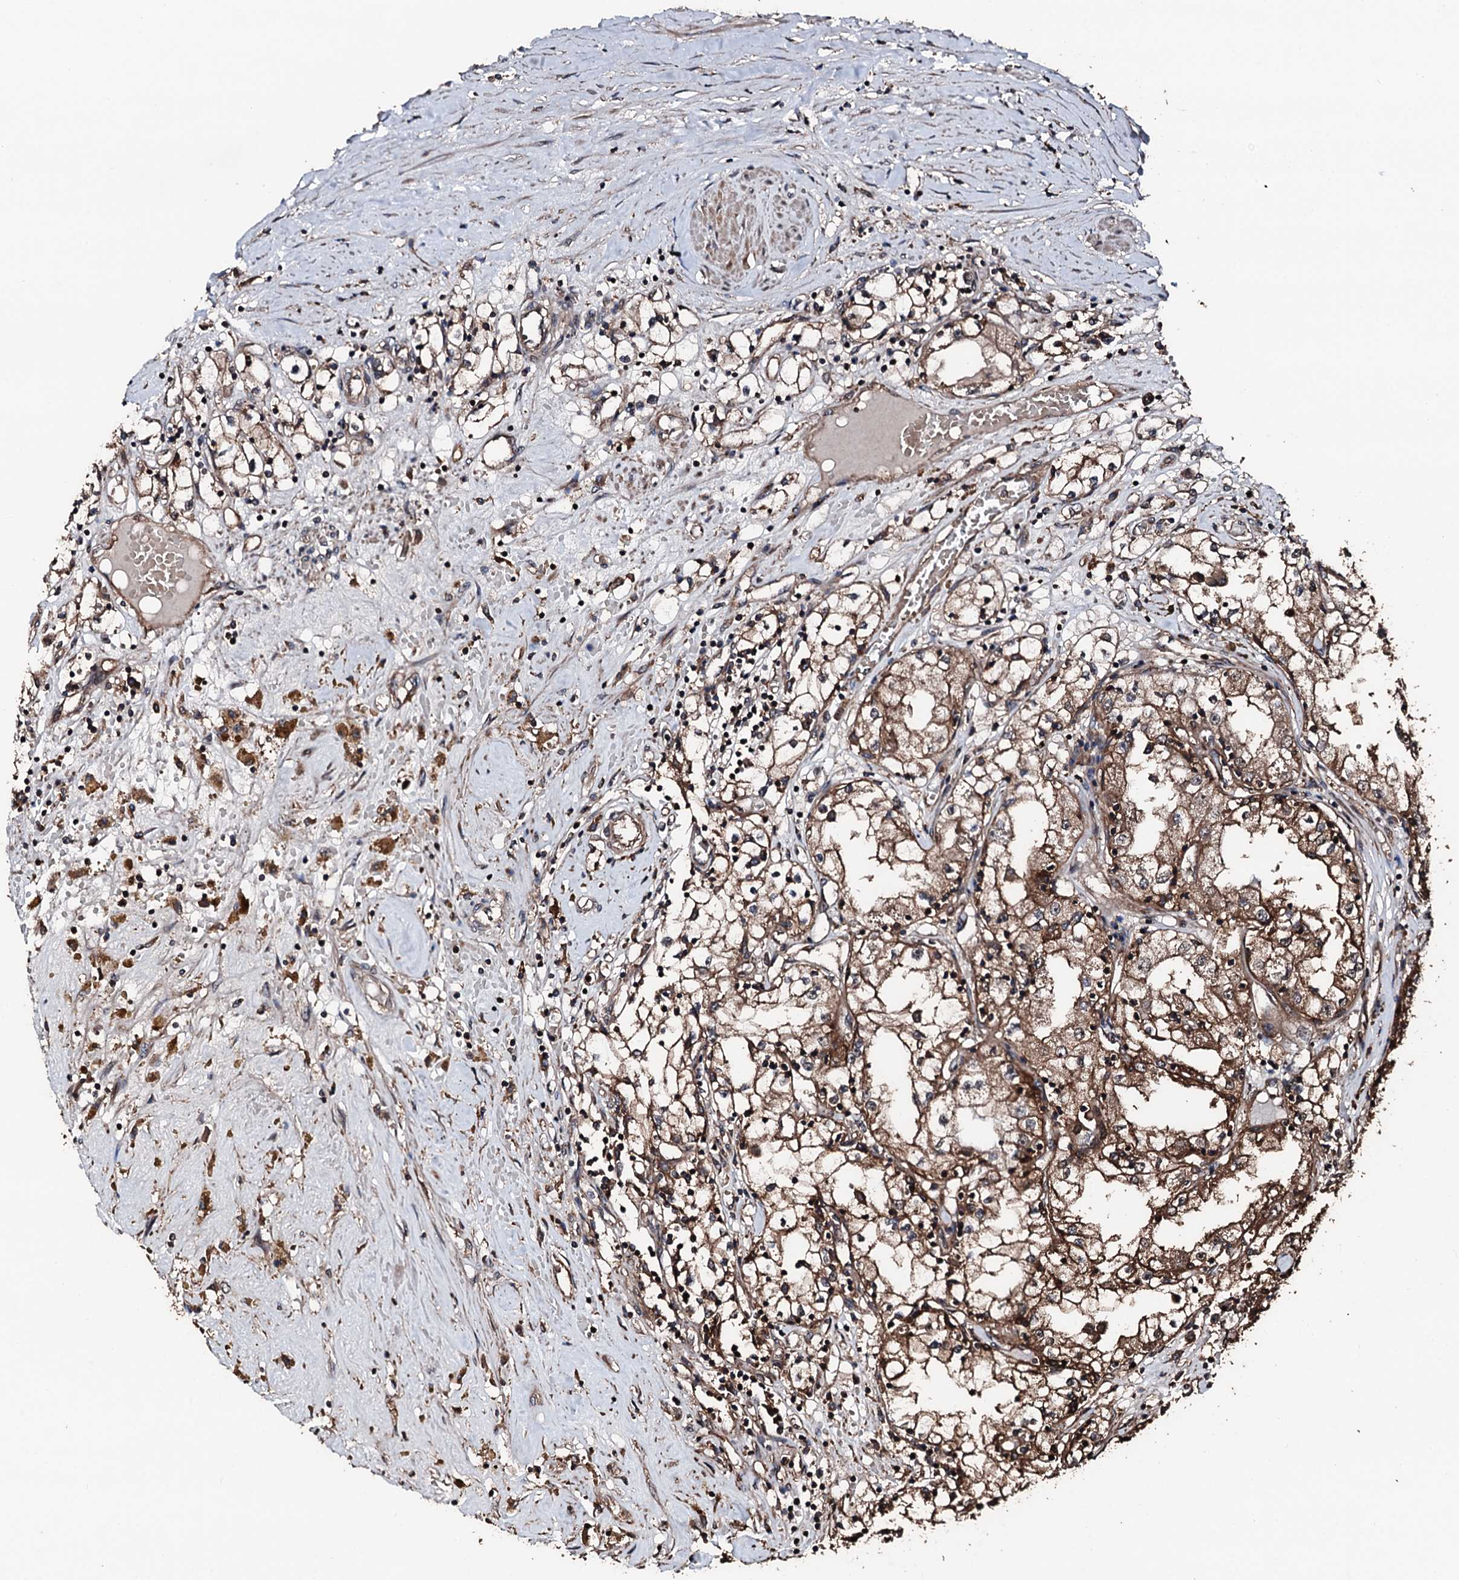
{"staining": {"intensity": "moderate", "quantity": ">75%", "location": "cytoplasmic/membranous"}, "tissue": "renal cancer", "cell_type": "Tumor cells", "image_type": "cancer", "snomed": [{"axis": "morphology", "description": "Adenocarcinoma, NOS"}, {"axis": "topography", "description": "Kidney"}], "caption": "This histopathology image exhibits adenocarcinoma (renal) stained with immunohistochemistry to label a protein in brown. The cytoplasmic/membranous of tumor cells show moderate positivity for the protein. Nuclei are counter-stained blue.", "gene": "KIF18A", "patient": {"sex": "male", "age": 56}}